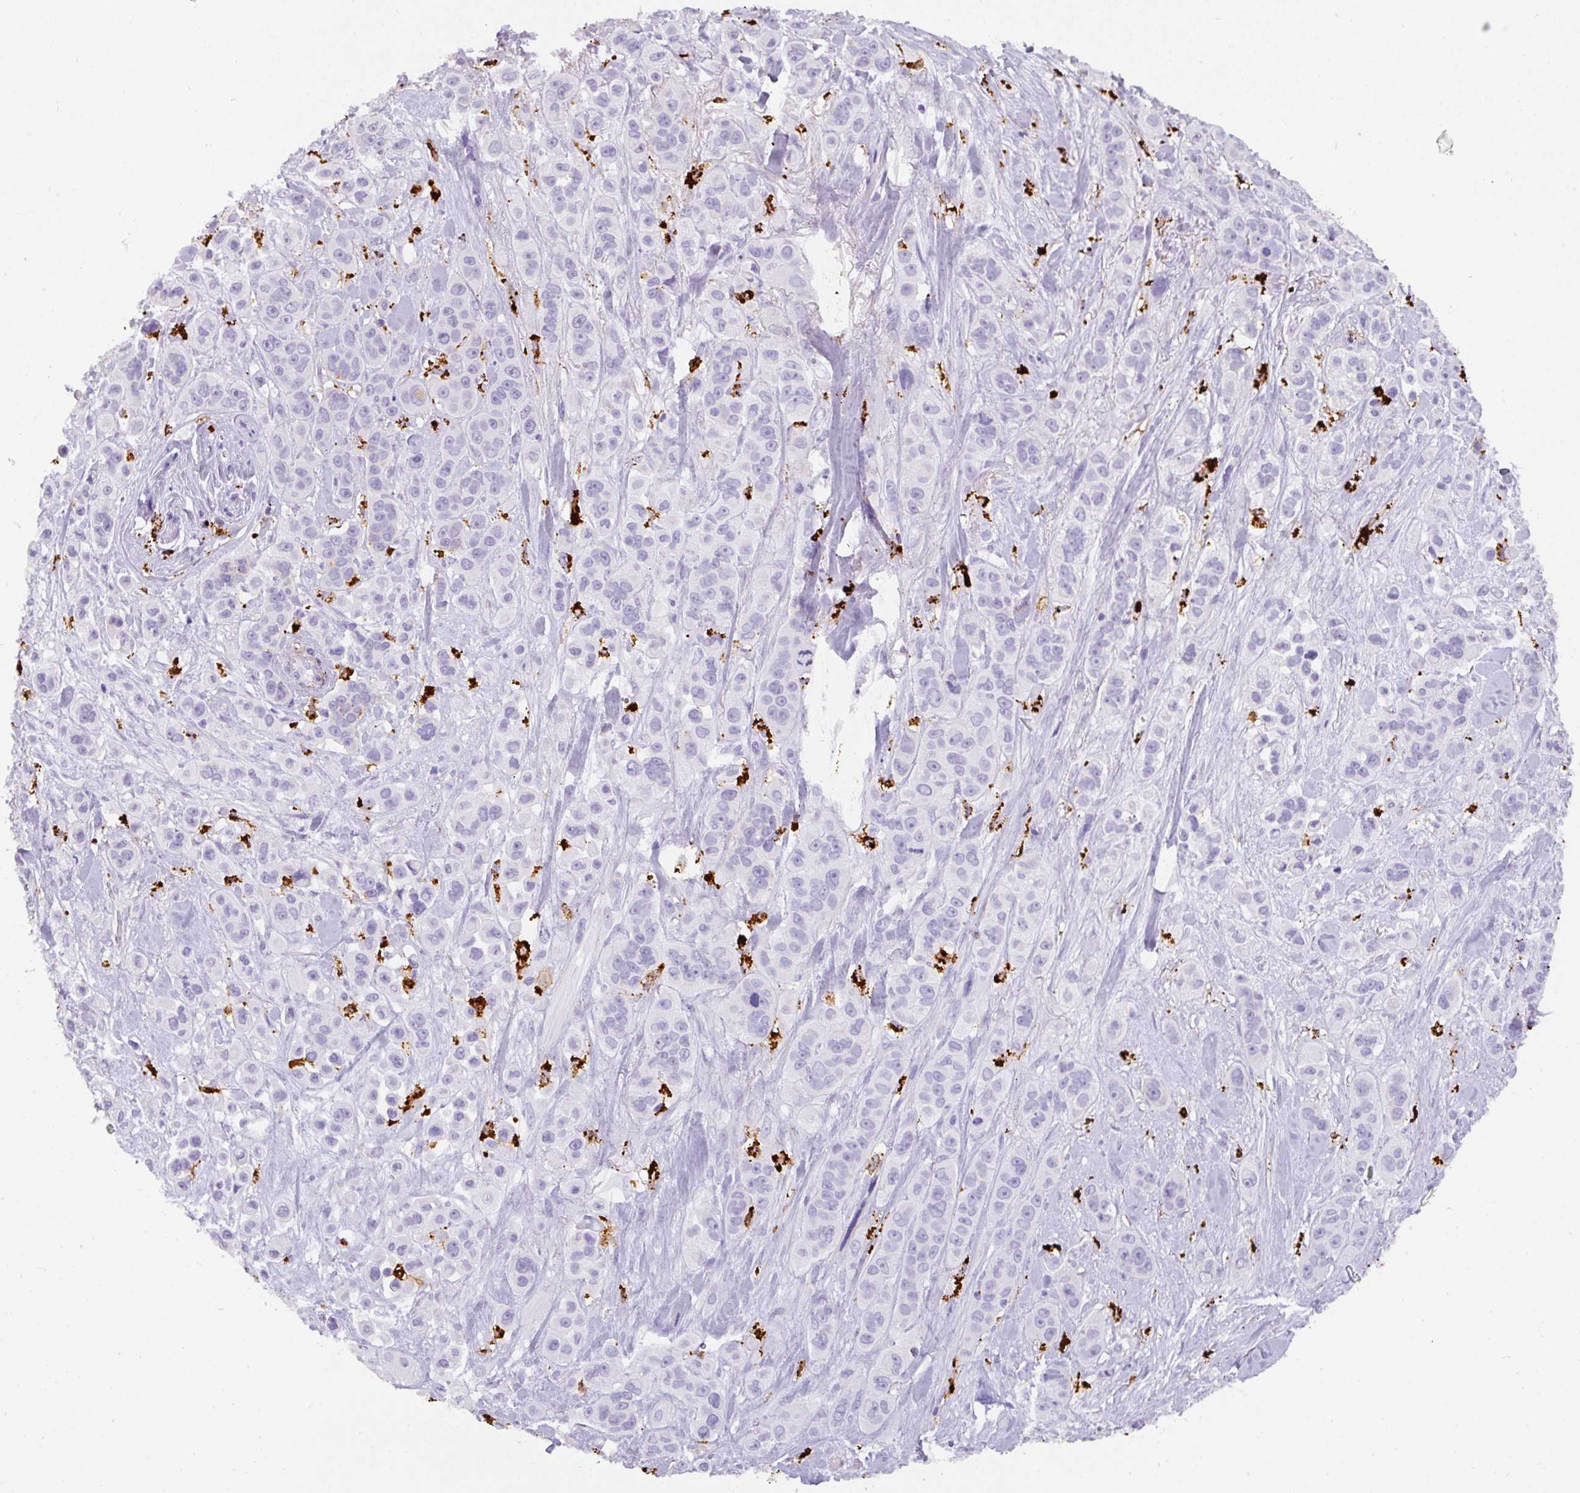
{"staining": {"intensity": "negative", "quantity": "none", "location": "none"}, "tissue": "skin cancer", "cell_type": "Tumor cells", "image_type": "cancer", "snomed": [{"axis": "morphology", "description": "Squamous cell carcinoma, NOS"}, {"axis": "topography", "description": "Skin"}], "caption": "The photomicrograph displays no staining of tumor cells in skin cancer (squamous cell carcinoma).", "gene": "MMACHC", "patient": {"sex": "male", "age": 67}}